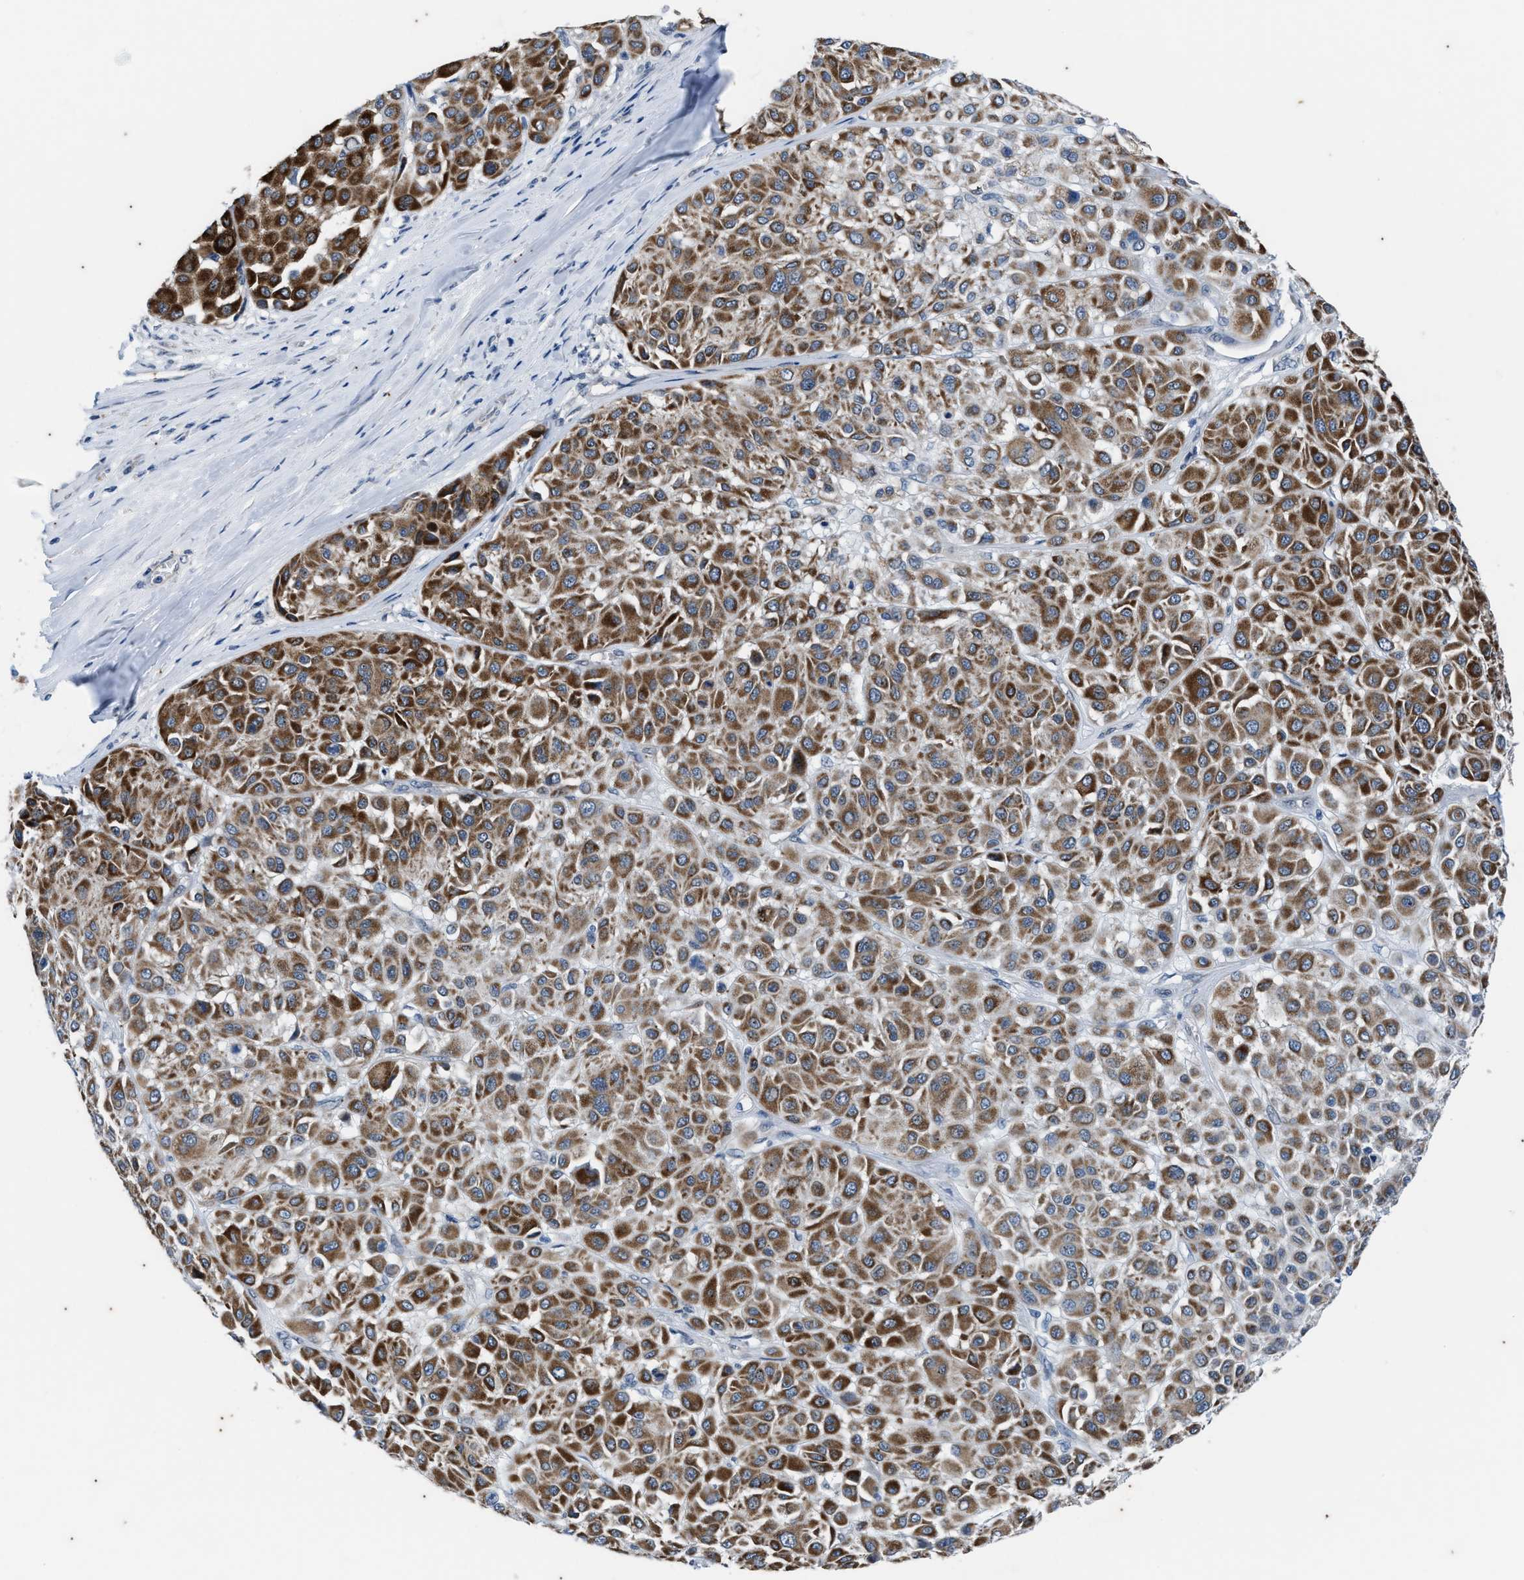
{"staining": {"intensity": "strong", "quantity": ">75%", "location": "cytoplasmic/membranous"}, "tissue": "melanoma", "cell_type": "Tumor cells", "image_type": "cancer", "snomed": [{"axis": "morphology", "description": "Malignant melanoma, Metastatic site"}, {"axis": "topography", "description": "Soft tissue"}], "caption": "Strong cytoplasmic/membranous protein positivity is identified in about >75% of tumor cells in melanoma.", "gene": "KIF24", "patient": {"sex": "male", "age": 41}}